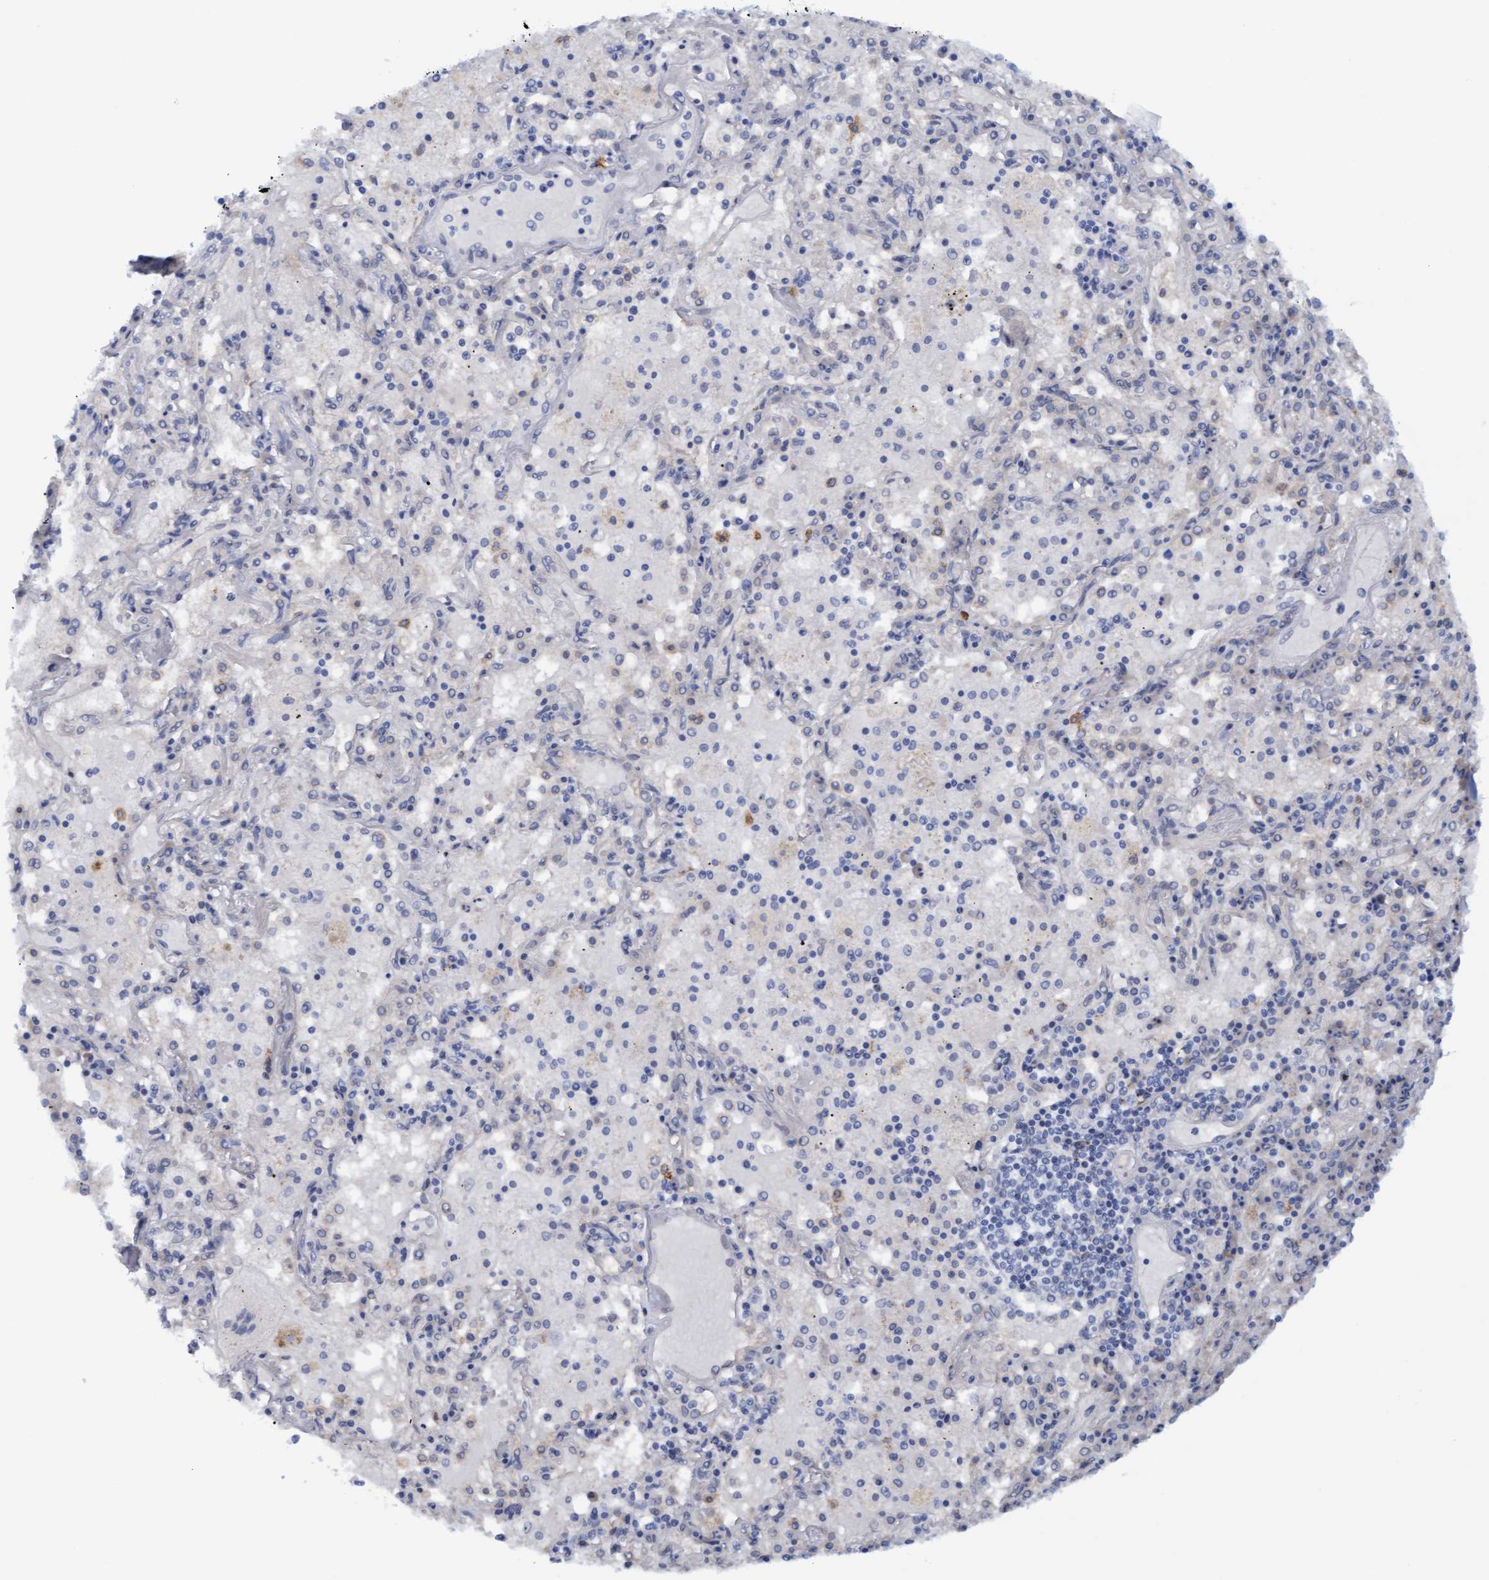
{"staining": {"intensity": "negative", "quantity": "none", "location": "none"}, "tissue": "lung cancer", "cell_type": "Tumor cells", "image_type": "cancer", "snomed": [{"axis": "morphology", "description": "Squamous cell carcinoma, NOS"}, {"axis": "topography", "description": "Lung"}], "caption": "Squamous cell carcinoma (lung) was stained to show a protein in brown. There is no significant positivity in tumor cells.", "gene": "STXBP1", "patient": {"sex": "male", "age": 65}}